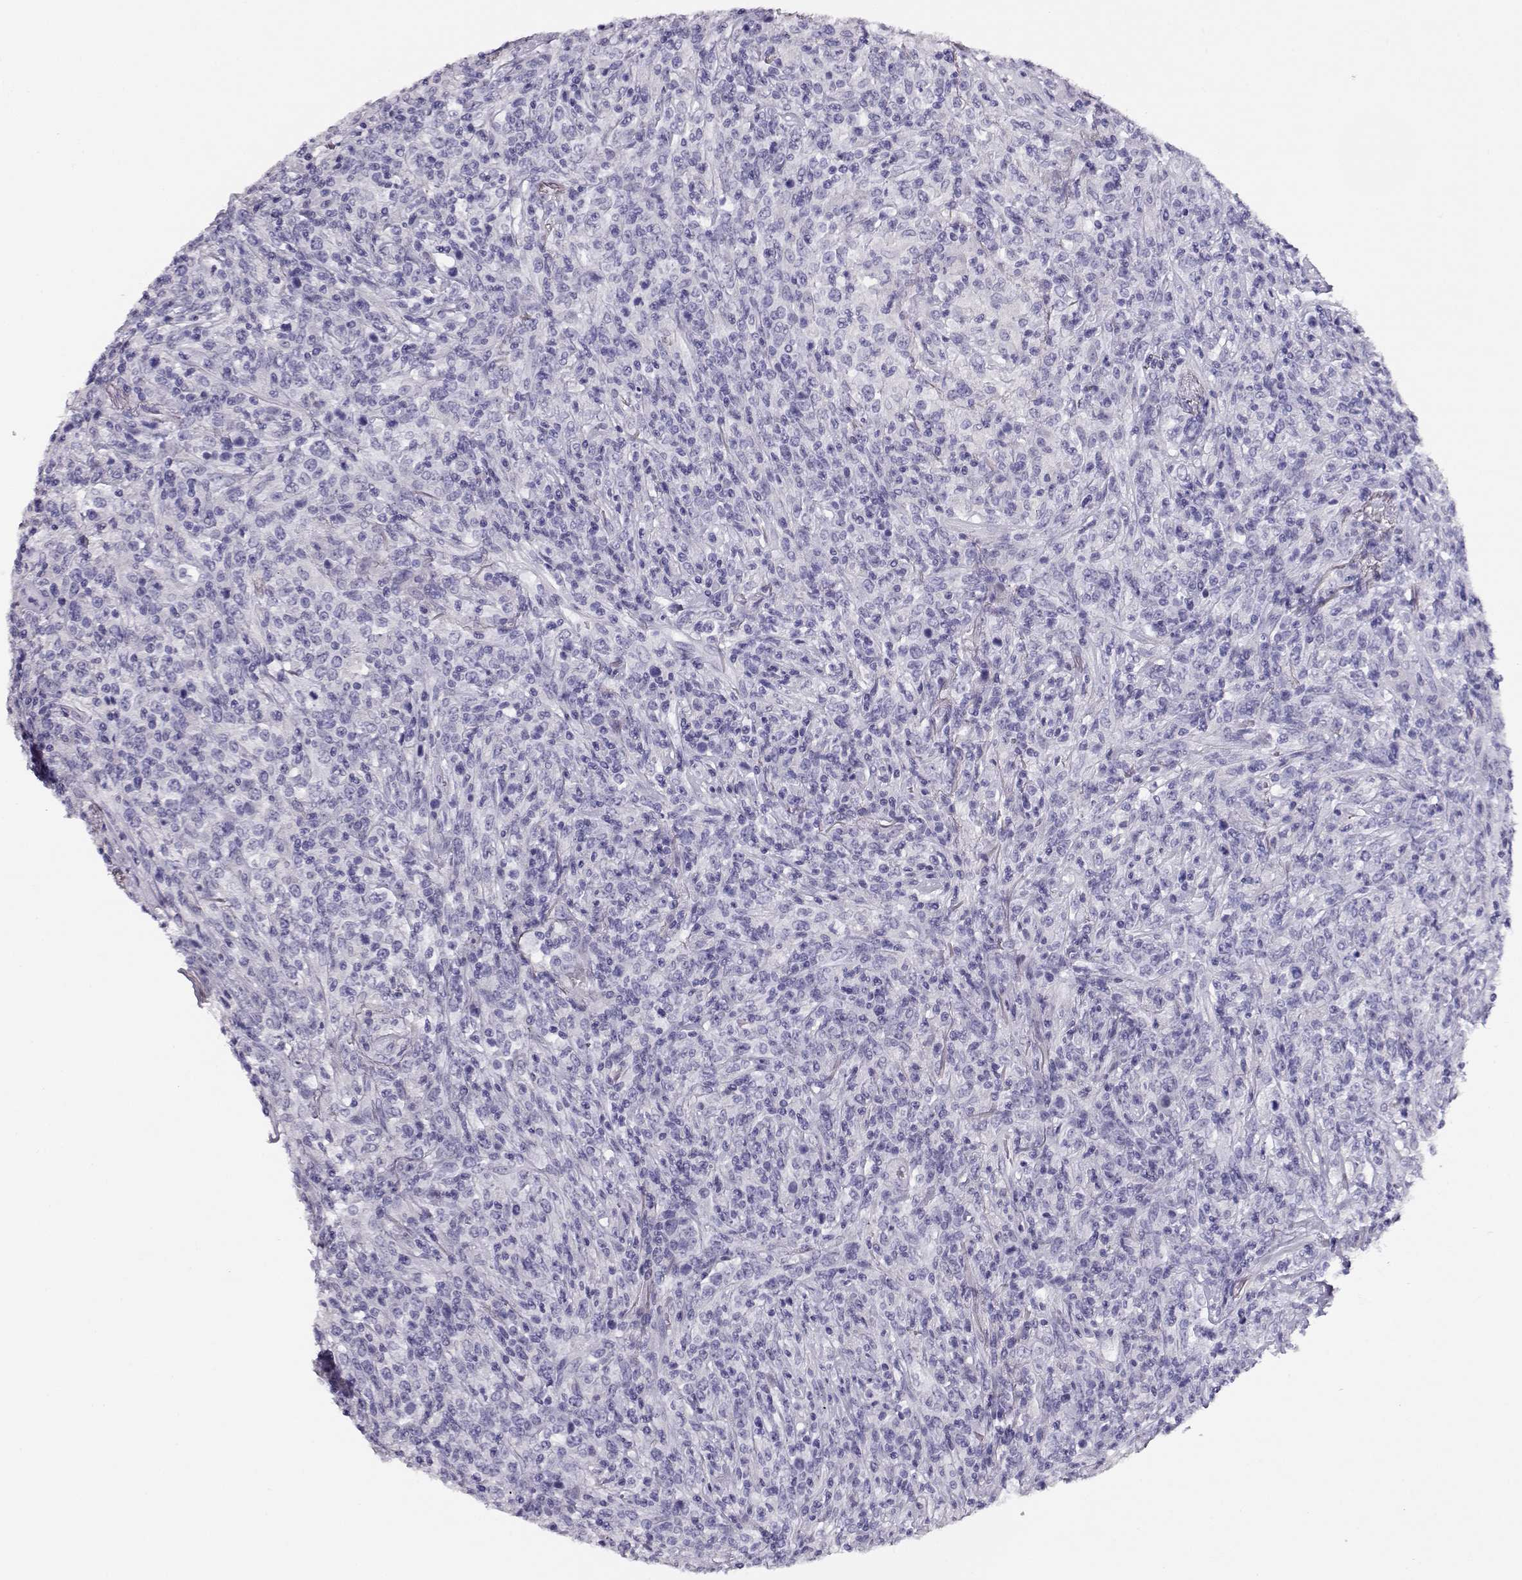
{"staining": {"intensity": "negative", "quantity": "none", "location": "none"}, "tissue": "lymphoma", "cell_type": "Tumor cells", "image_type": "cancer", "snomed": [{"axis": "morphology", "description": "Malignant lymphoma, non-Hodgkin's type, High grade"}, {"axis": "topography", "description": "Lung"}], "caption": "A high-resolution micrograph shows immunohistochemistry (IHC) staining of high-grade malignant lymphoma, non-Hodgkin's type, which exhibits no significant expression in tumor cells.", "gene": "CRX", "patient": {"sex": "male", "age": 79}}